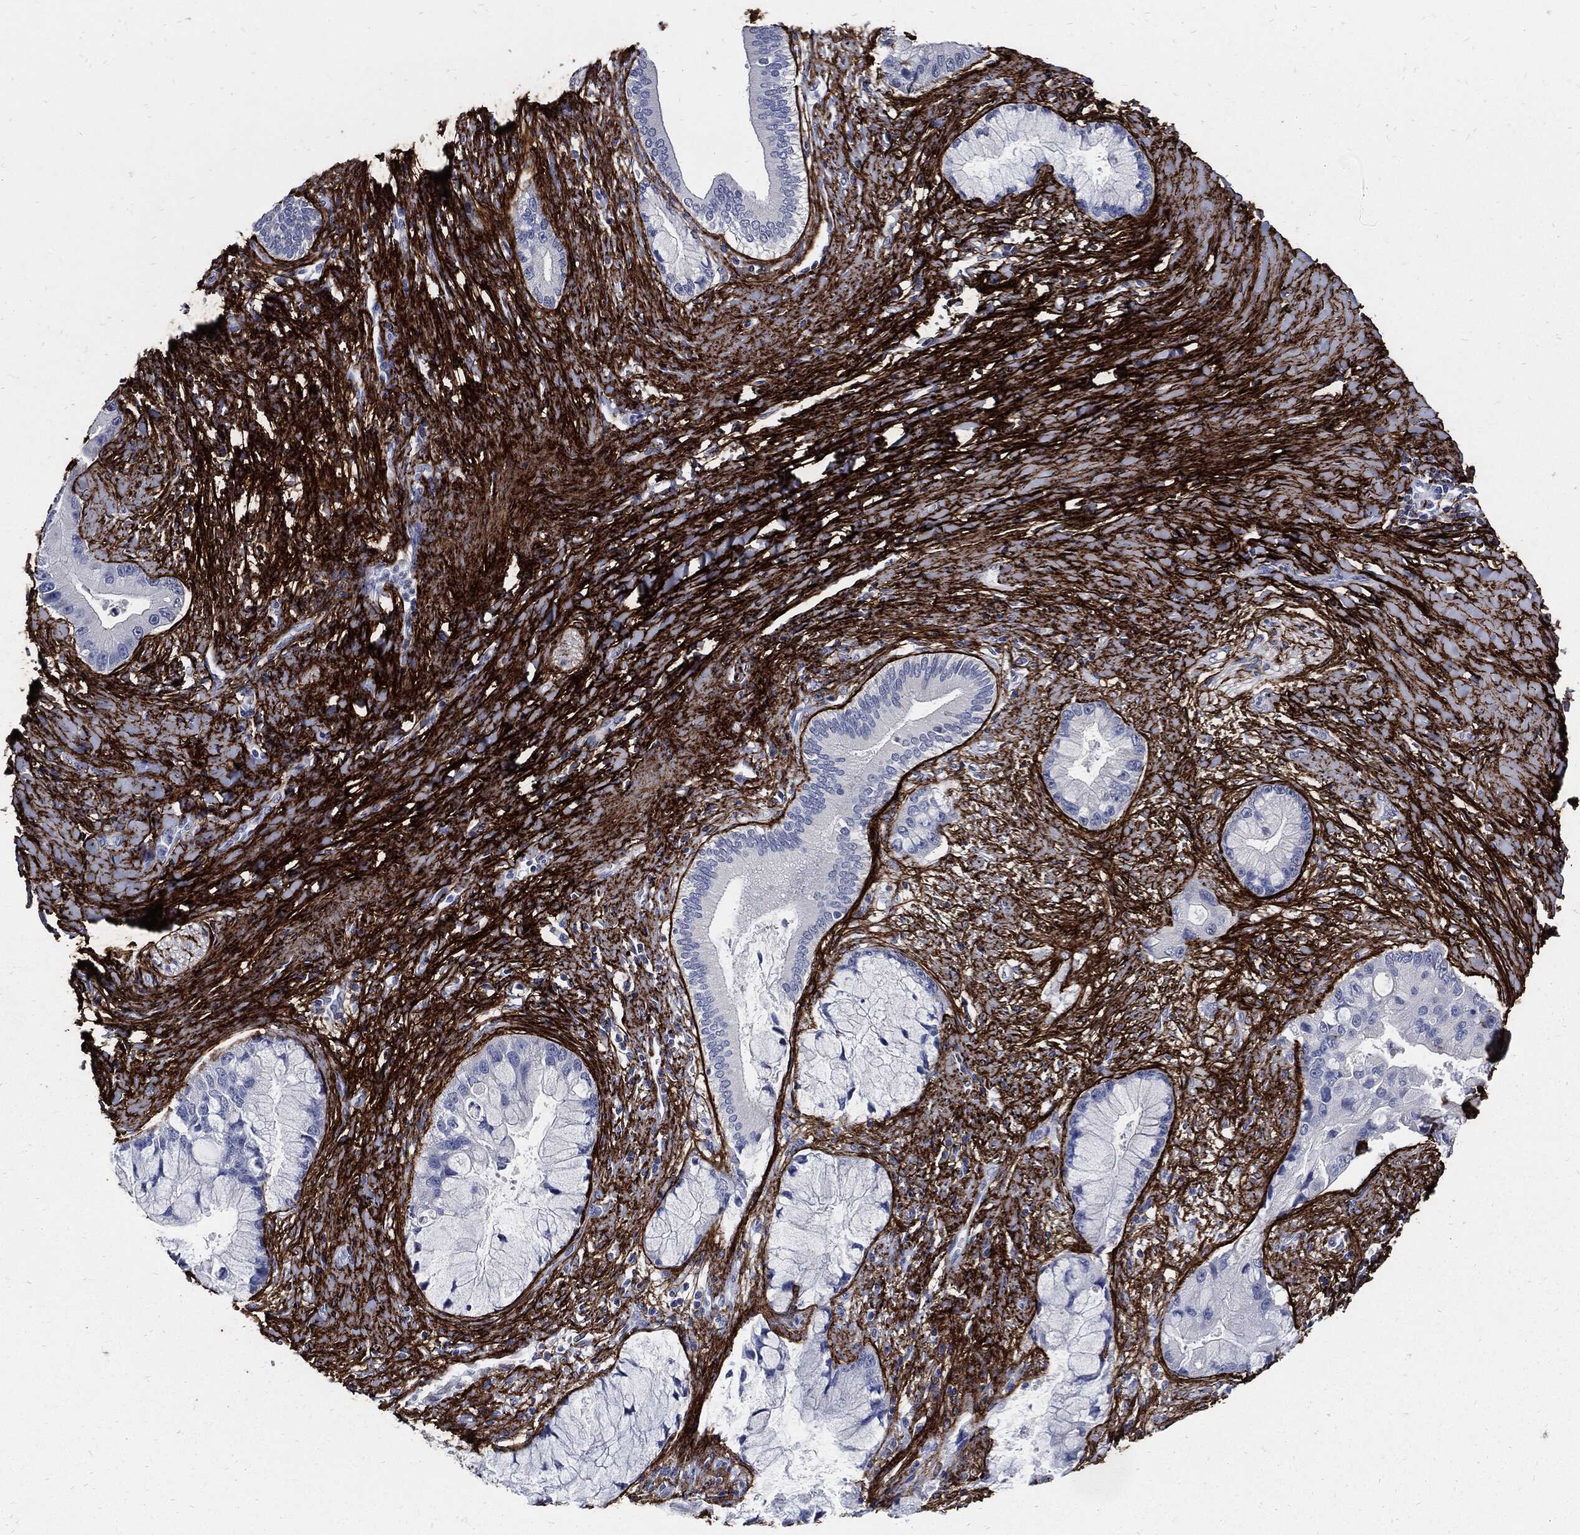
{"staining": {"intensity": "negative", "quantity": "none", "location": "none"}, "tissue": "liver cancer", "cell_type": "Tumor cells", "image_type": "cancer", "snomed": [{"axis": "morphology", "description": "Normal tissue, NOS"}, {"axis": "morphology", "description": "Cholangiocarcinoma"}, {"axis": "topography", "description": "Liver"}, {"axis": "topography", "description": "Peripheral nerve tissue"}], "caption": "DAB immunohistochemical staining of liver cancer (cholangiocarcinoma) displays no significant positivity in tumor cells.", "gene": "FBN1", "patient": {"sex": "male", "age": 50}}